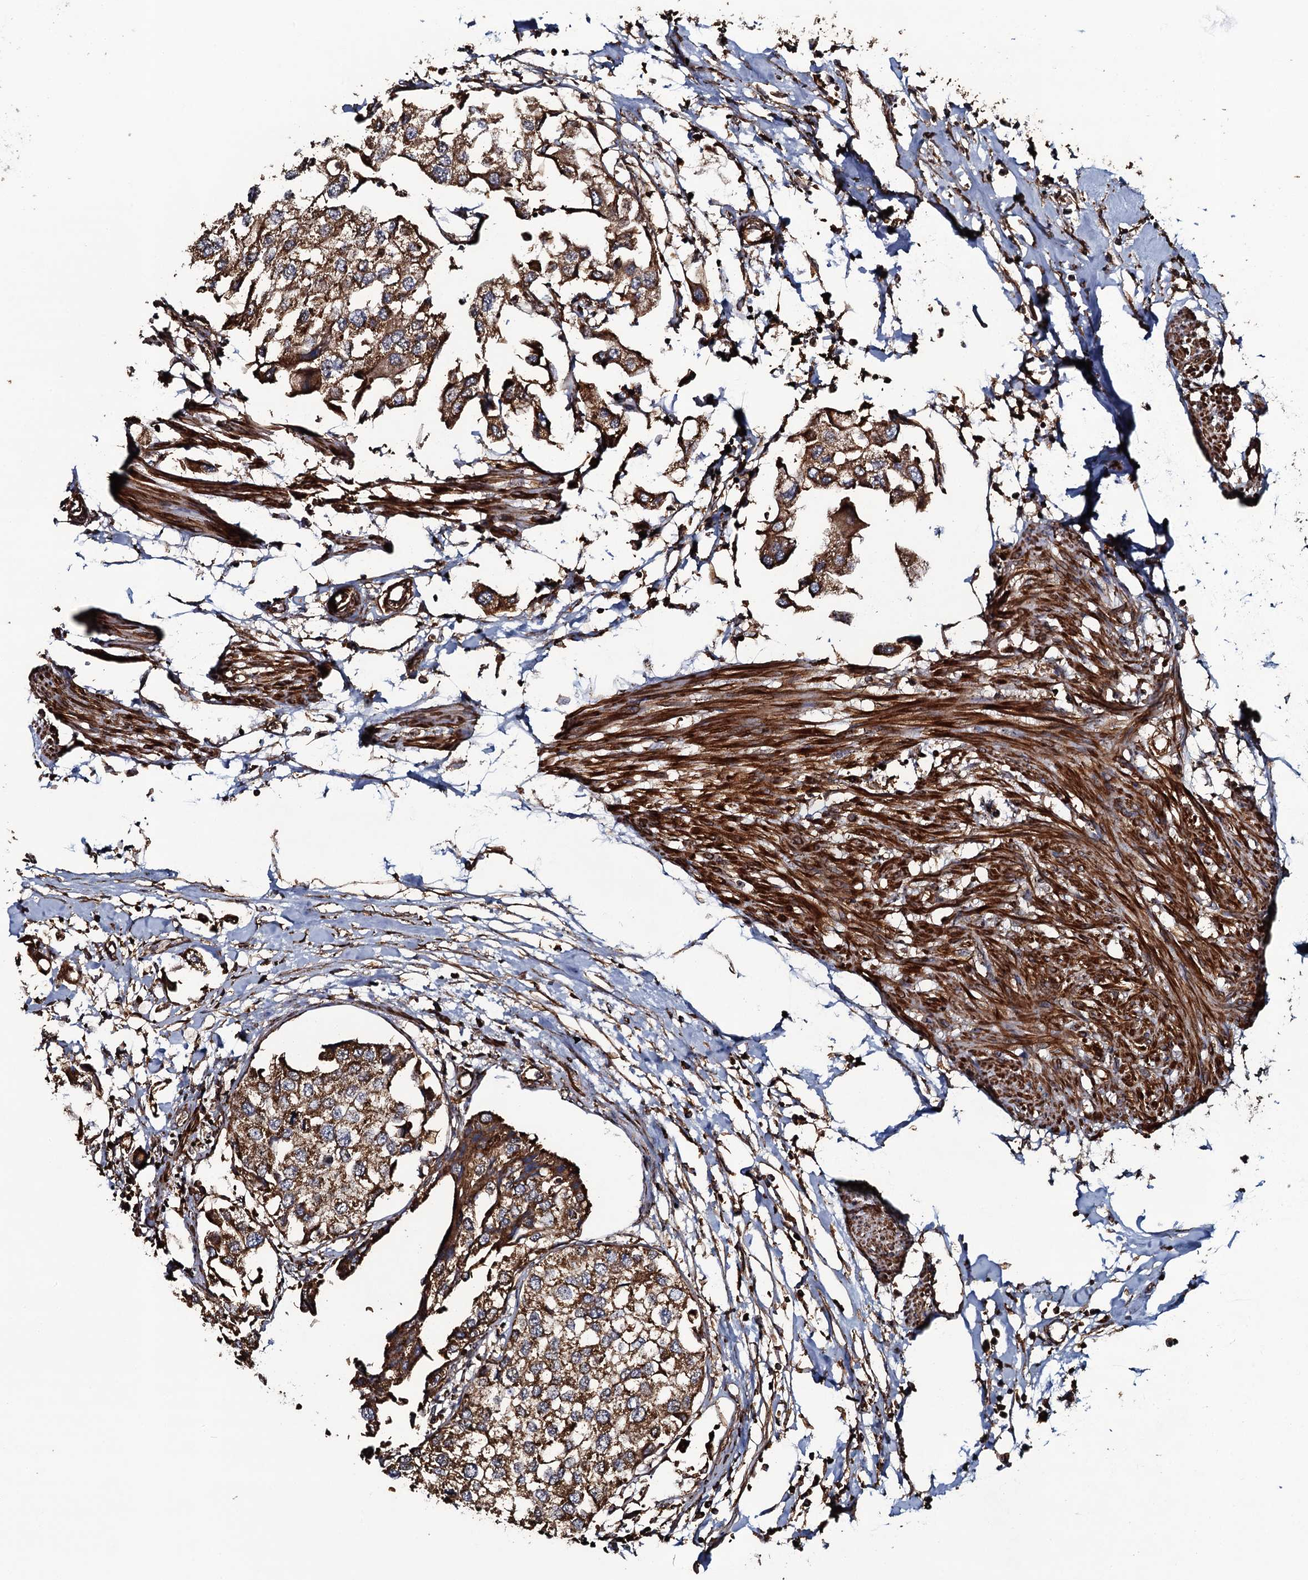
{"staining": {"intensity": "strong", "quantity": ">75%", "location": "cytoplasmic/membranous"}, "tissue": "urothelial cancer", "cell_type": "Tumor cells", "image_type": "cancer", "snomed": [{"axis": "morphology", "description": "Urothelial carcinoma, High grade"}, {"axis": "topography", "description": "Urinary bladder"}], "caption": "Urothelial cancer stained with a protein marker exhibits strong staining in tumor cells.", "gene": "VWA8", "patient": {"sex": "male", "age": 64}}